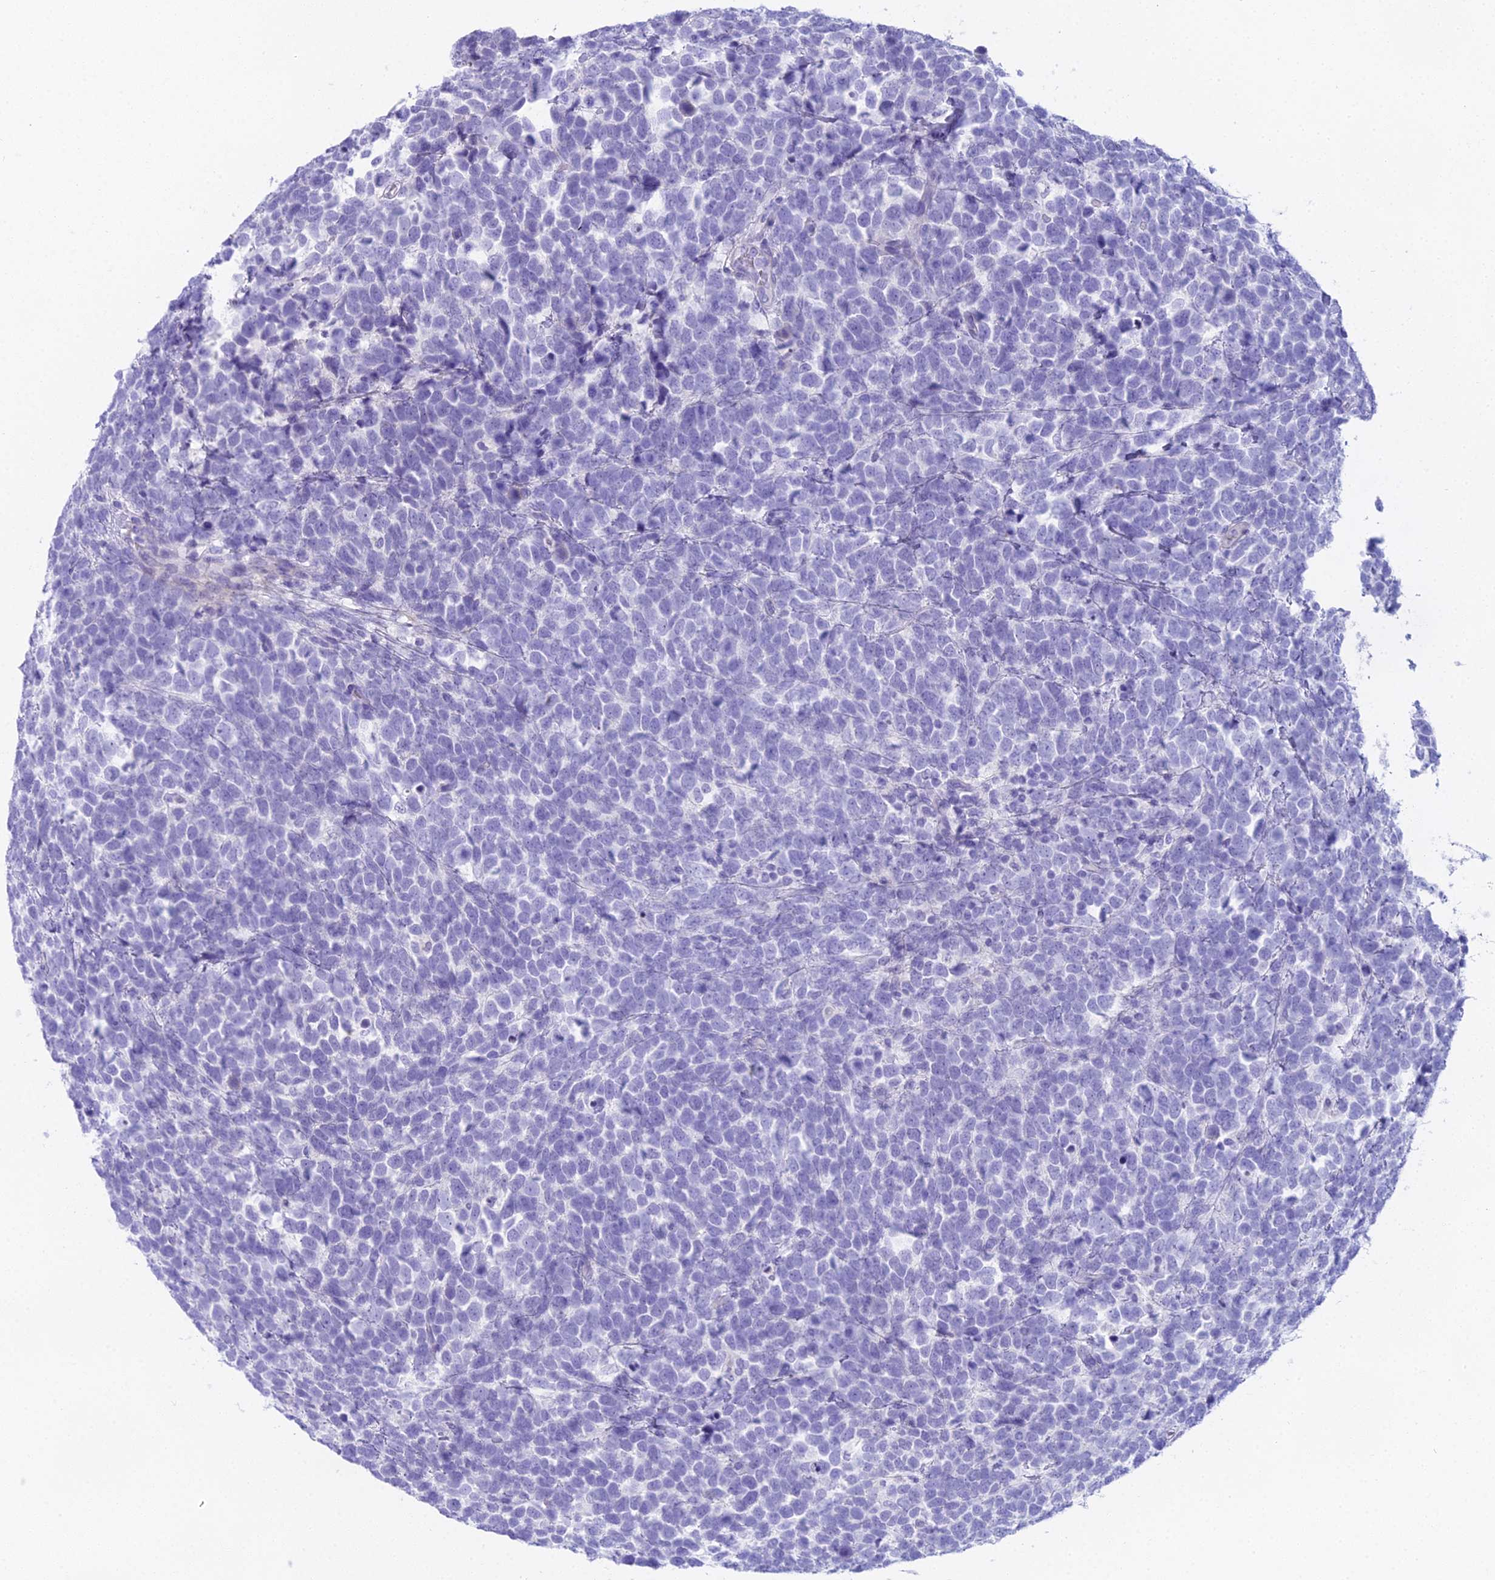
{"staining": {"intensity": "negative", "quantity": "none", "location": "none"}, "tissue": "urothelial cancer", "cell_type": "Tumor cells", "image_type": "cancer", "snomed": [{"axis": "morphology", "description": "Urothelial carcinoma, High grade"}, {"axis": "topography", "description": "Urinary bladder"}], "caption": "Tumor cells show no significant protein expression in urothelial carcinoma (high-grade).", "gene": "UNC80", "patient": {"sex": "female", "age": 82}}